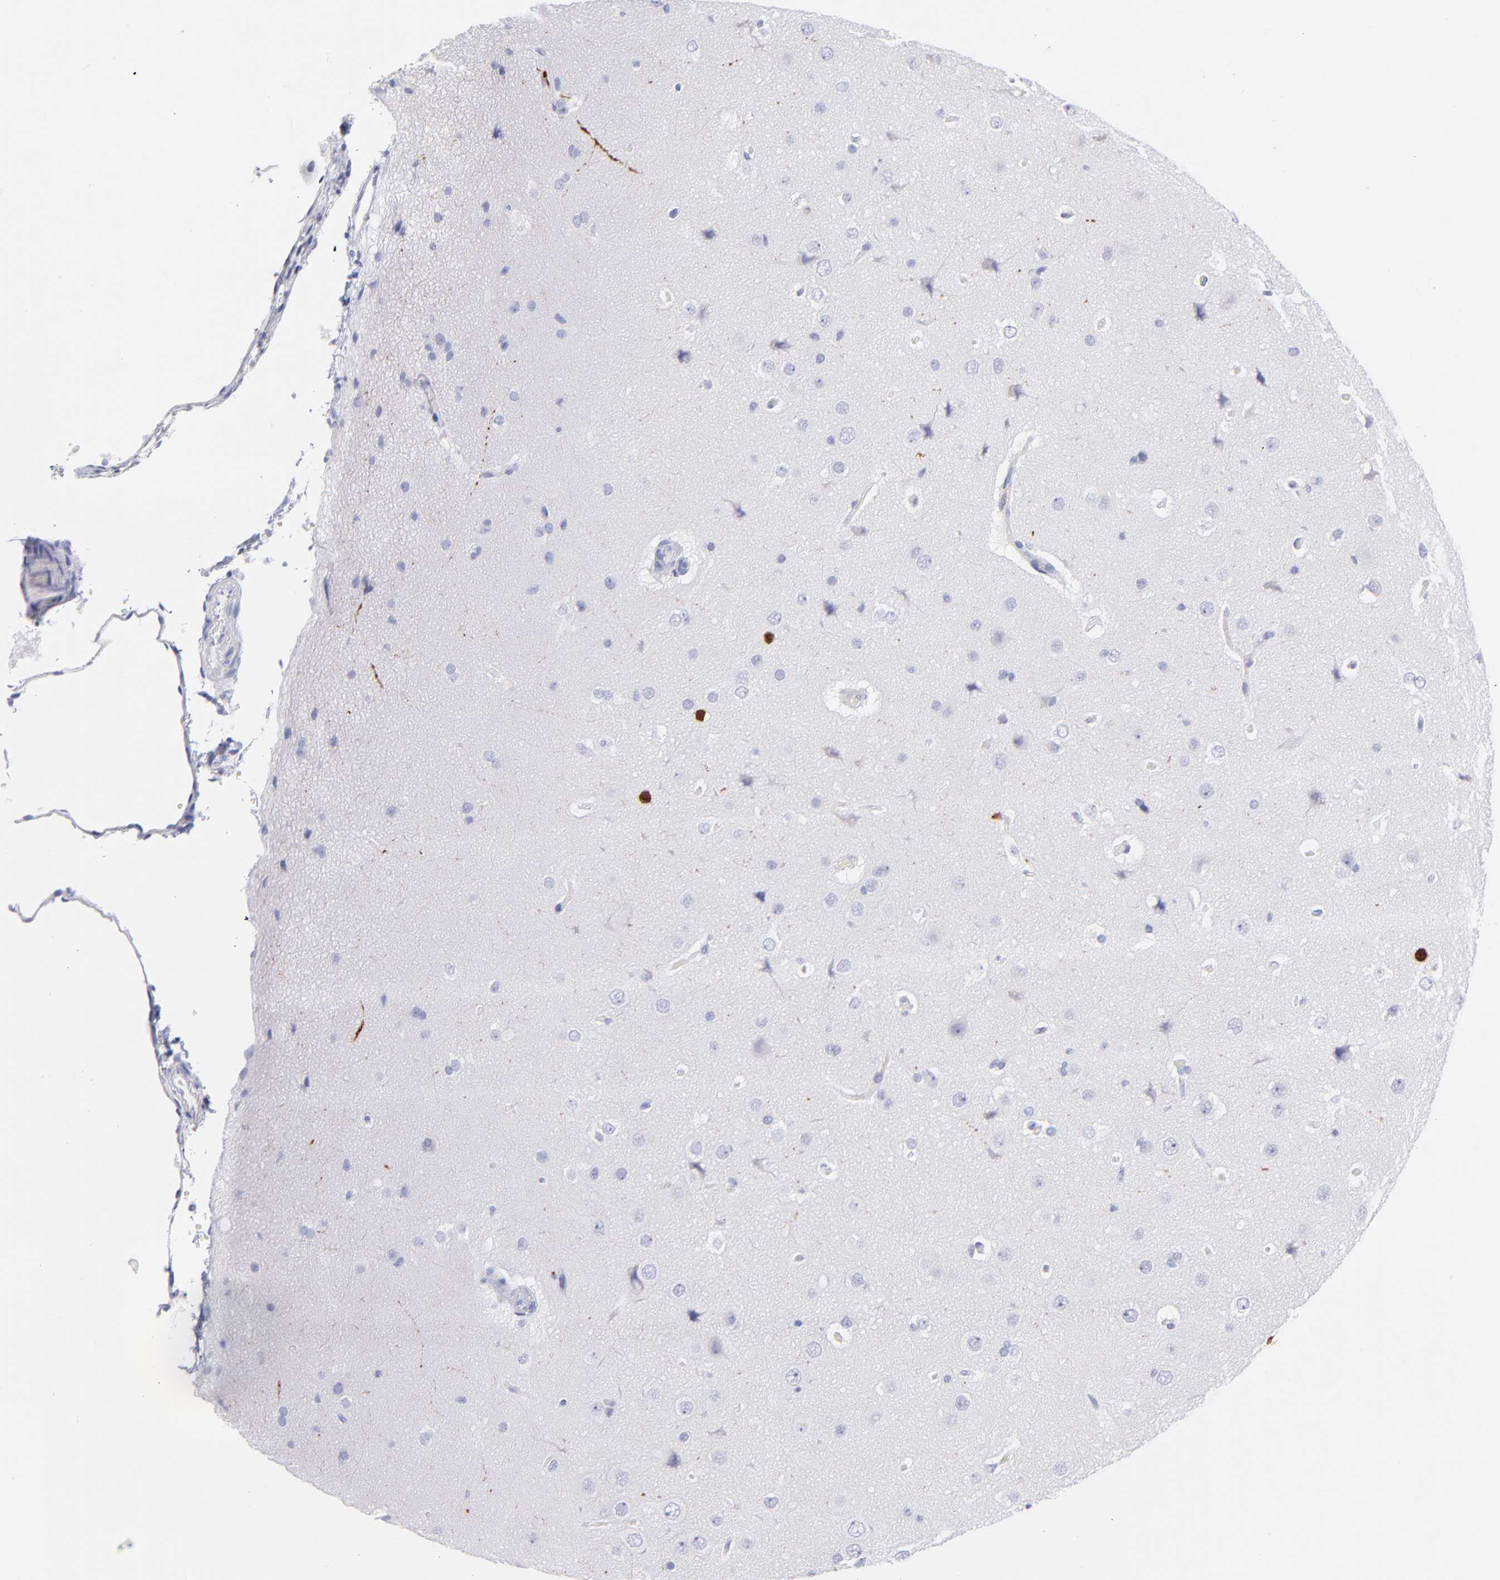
{"staining": {"intensity": "negative", "quantity": "none", "location": "none"}, "tissue": "cerebral cortex", "cell_type": "Endothelial cells", "image_type": "normal", "snomed": [{"axis": "morphology", "description": "Normal tissue, NOS"}, {"axis": "topography", "description": "Cerebral cortex"}], "caption": "DAB immunohistochemical staining of unremarkable human cerebral cortex shows no significant expression in endothelial cells.", "gene": "SCGN", "patient": {"sex": "female", "age": 45}}